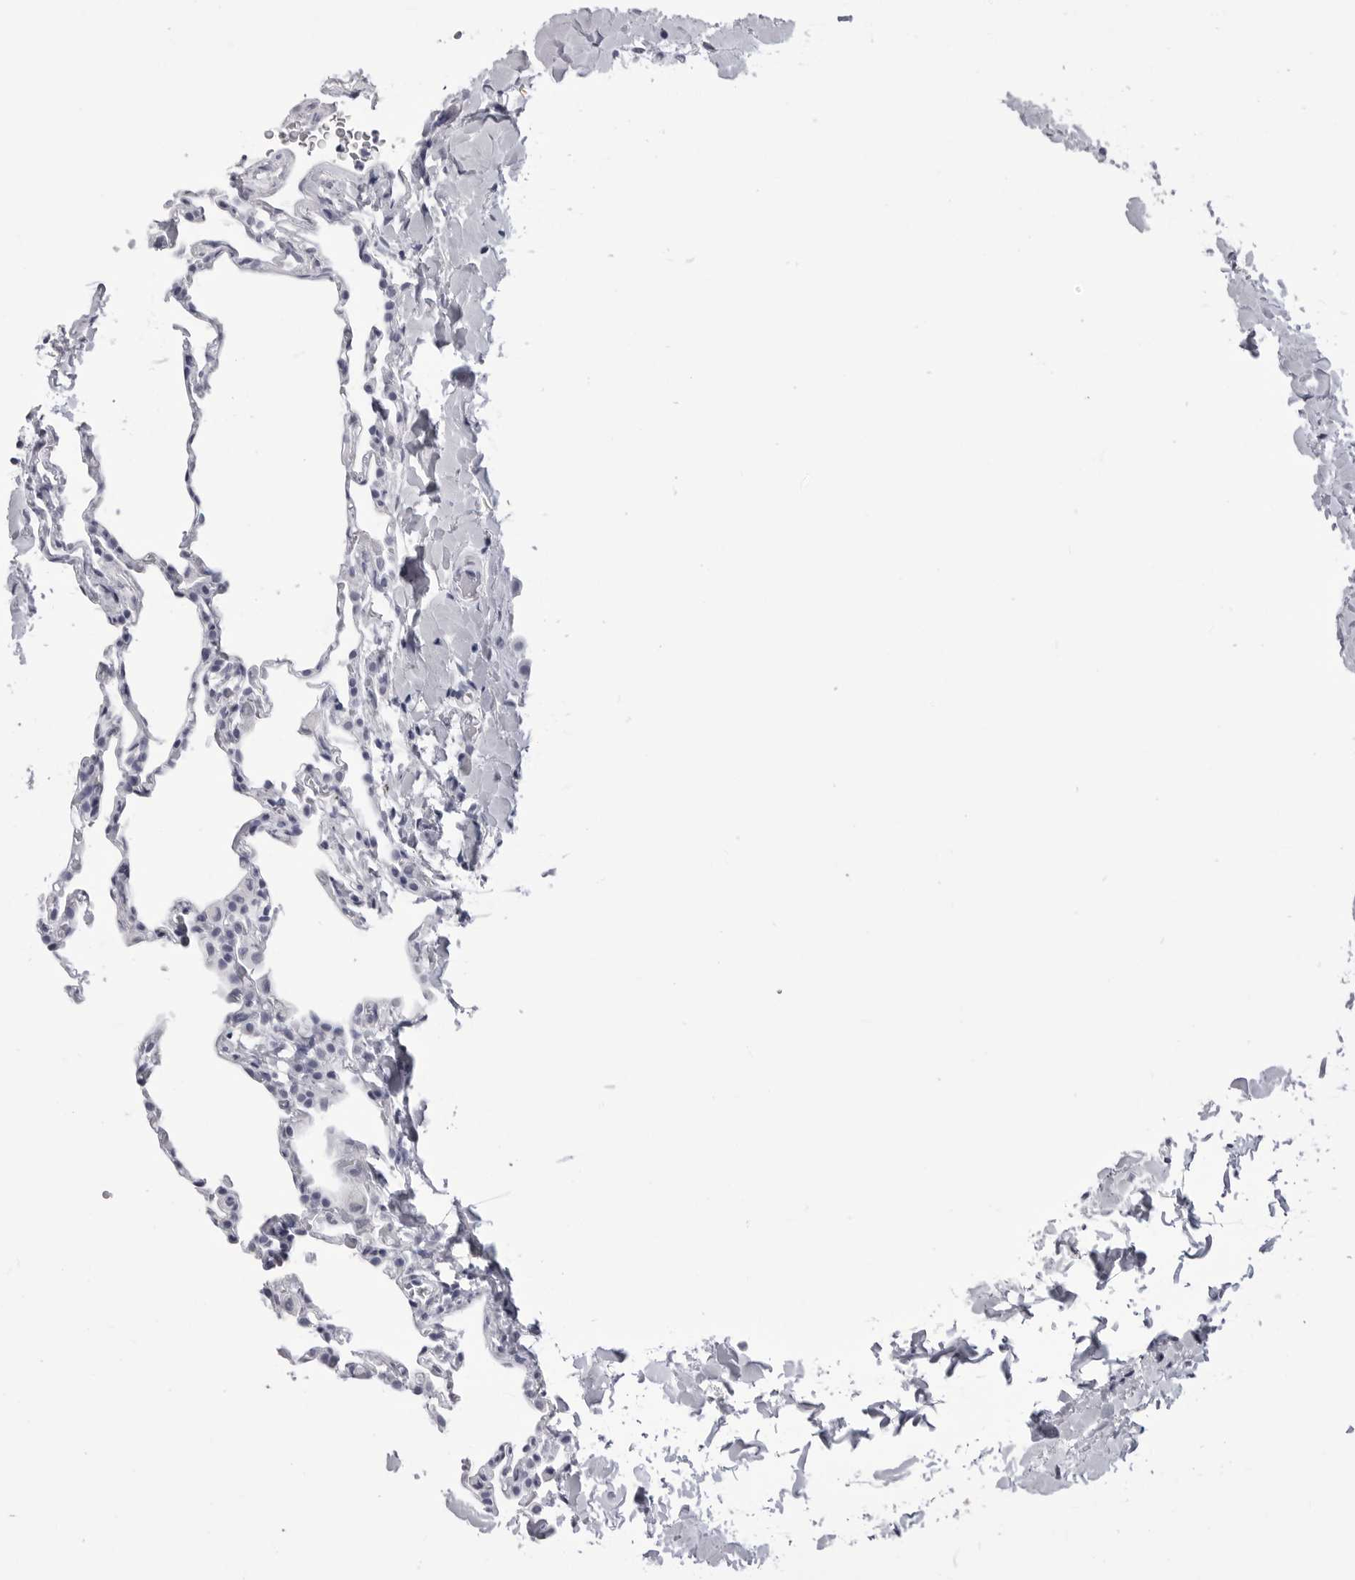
{"staining": {"intensity": "negative", "quantity": "none", "location": "none"}, "tissue": "lung", "cell_type": "Alveolar cells", "image_type": "normal", "snomed": [{"axis": "morphology", "description": "Normal tissue, NOS"}, {"axis": "topography", "description": "Lung"}], "caption": "Lung stained for a protein using IHC displays no staining alveolar cells.", "gene": "LGALS4", "patient": {"sex": "male", "age": 20}}